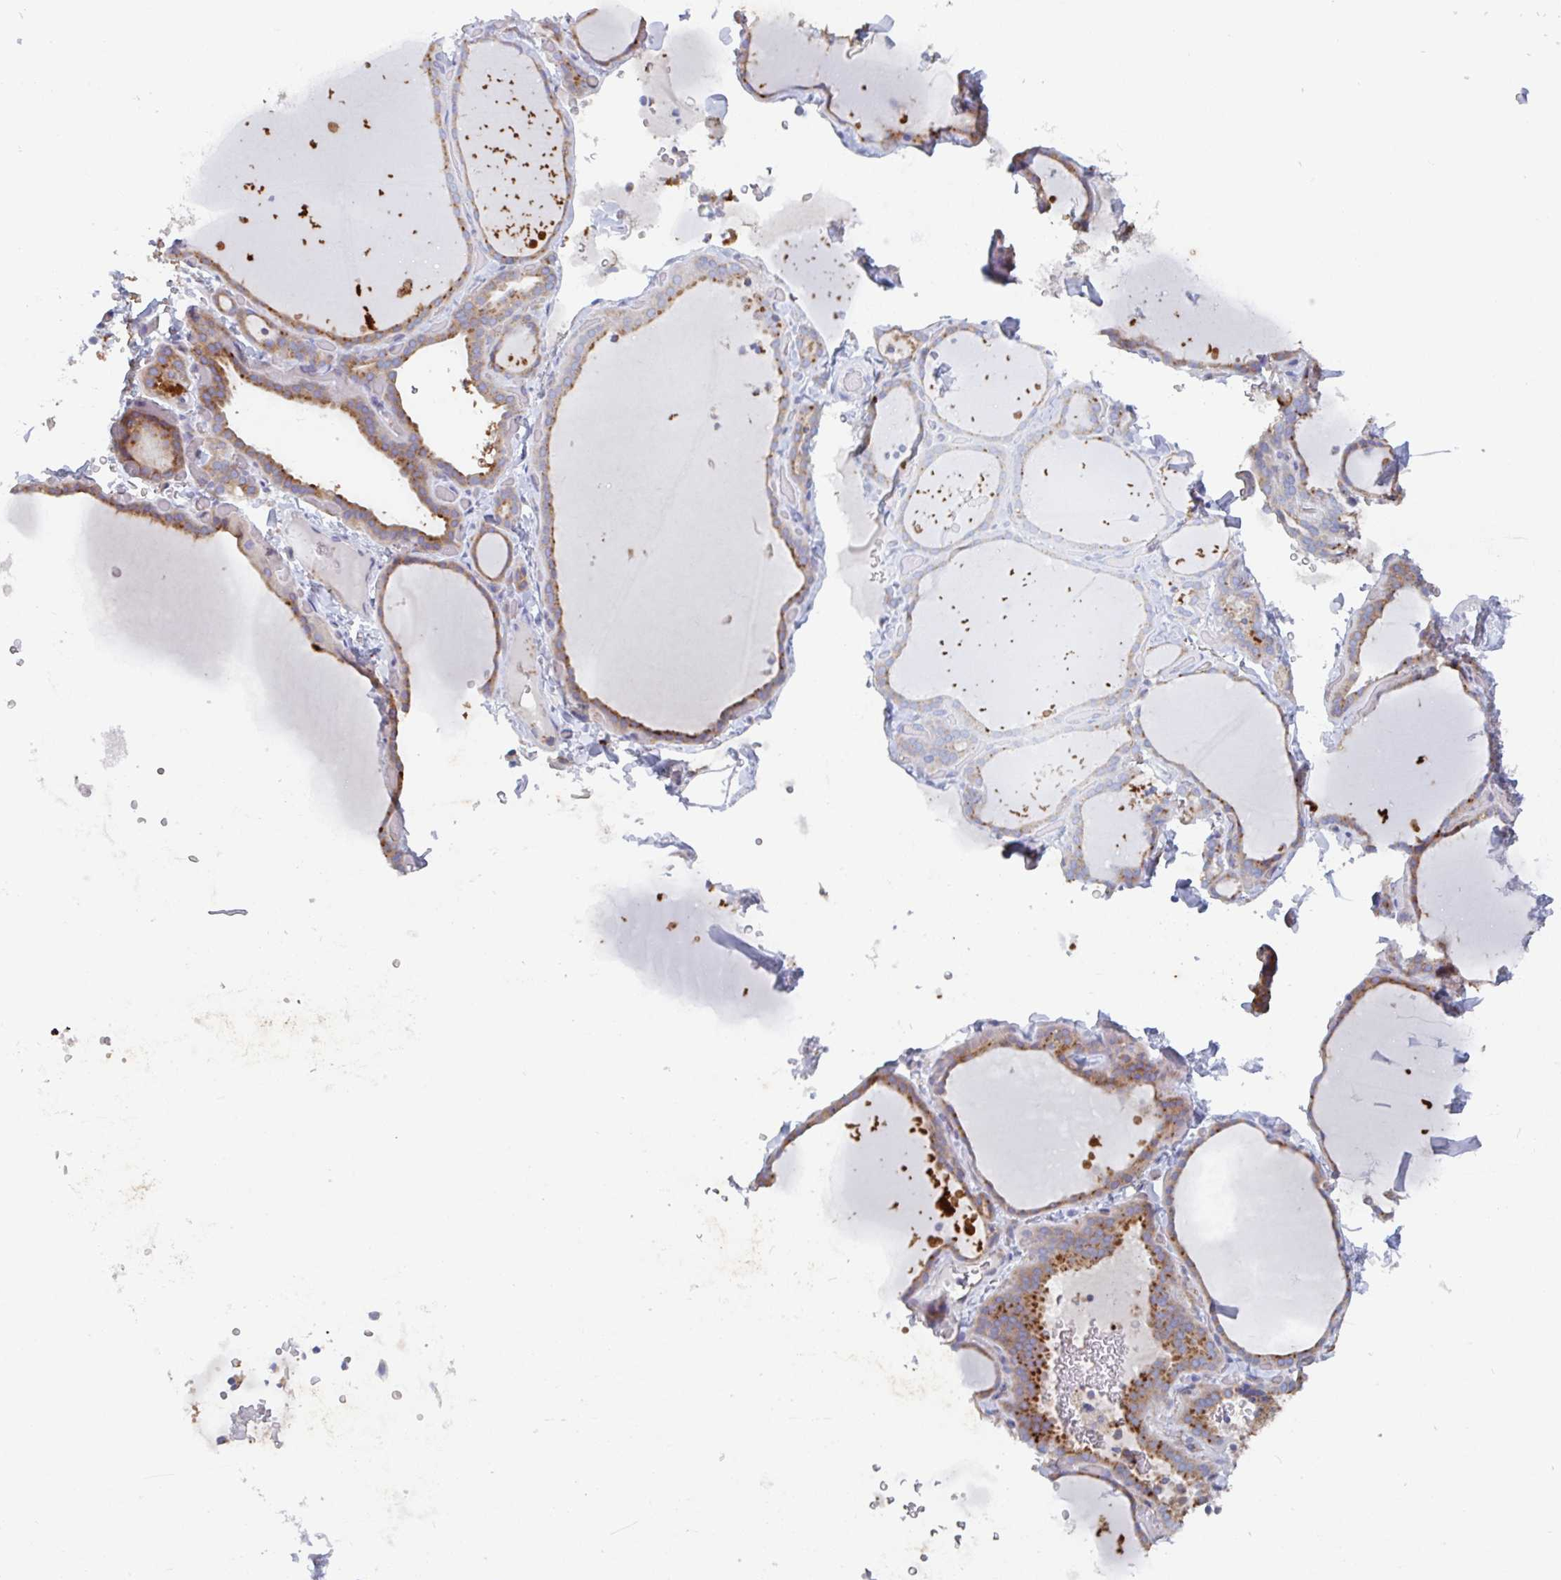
{"staining": {"intensity": "moderate", "quantity": ">75%", "location": "cytoplasmic/membranous"}, "tissue": "thyroid gland", "cell_type": "Glandular cells", "image_type": "normal", "snomed": [{"axis": "morphology", "description": "Normal tissue, NOS"}, {"axis": "topography", "description": "Thyroid gland"}], "caption": "An IHC micrograph of unremarkable tissue is shown. Protein staining in brown labels moderate cytoplasmic/membranous positivity in thyroid gland within glandular cells.", "gene": "MANBA", "patient": {"sex": "female", "age": 22}}